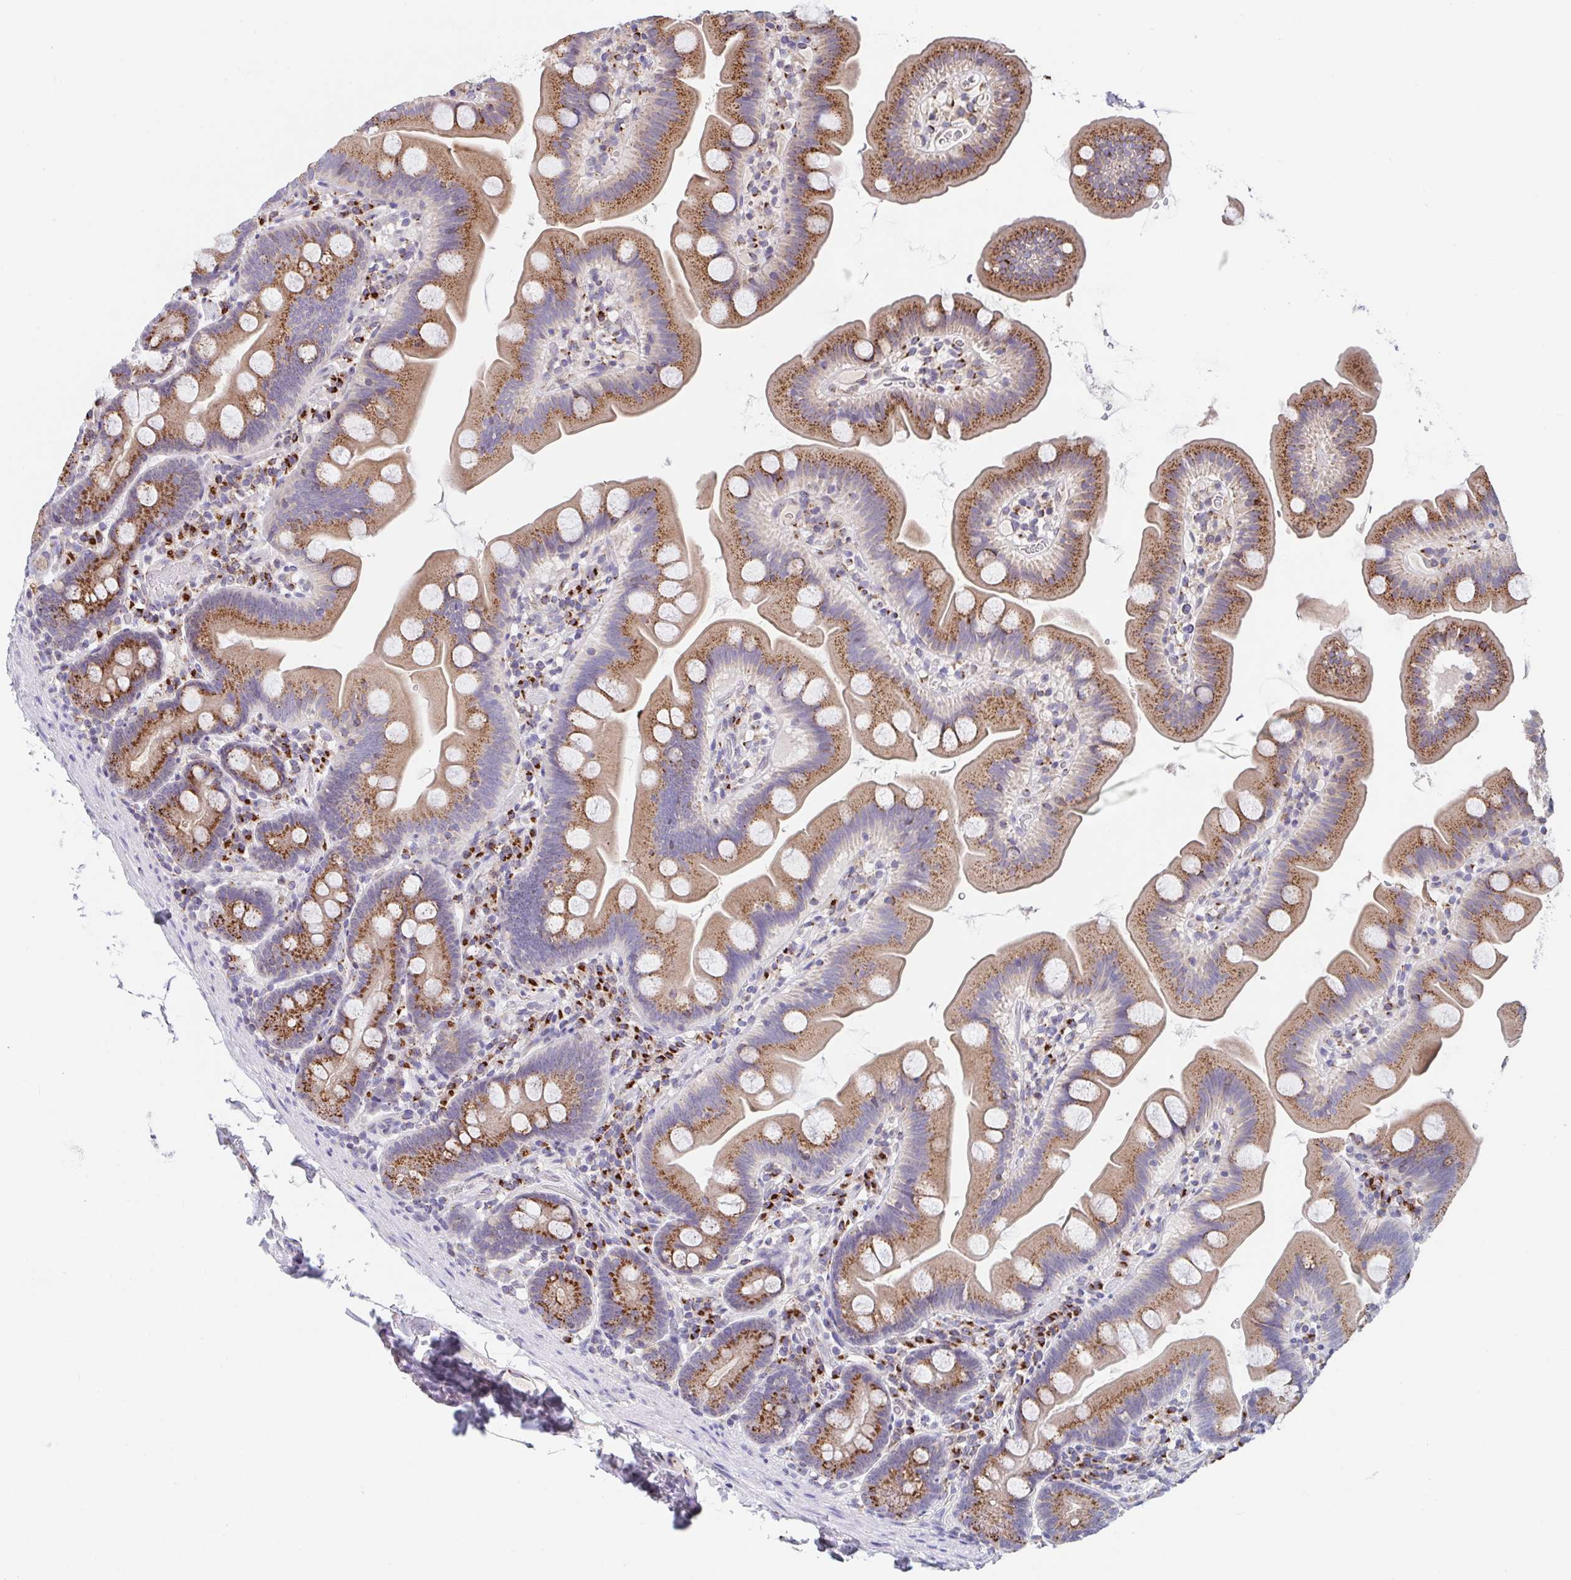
{"staining": {"intensity": "moderate", "quantity": ">75%", "location": "cytoplasmic/membranous"}, "tissue": "small intestine", "cell_type": "Glandular cells", "image_type": "normal", "snomed": [{"axis": "morphology", "description": "Normal tissue, NOS"}, {"axis": "topography", "description": "Small intestine"}], "caption": "Glandular cells exhibit moderate cytoplasmic/membranous positivity in approximately >75% of cells in normal small intestine.", "gene": "PROSER3", "patient": {"sex": "female", "age": 68}}